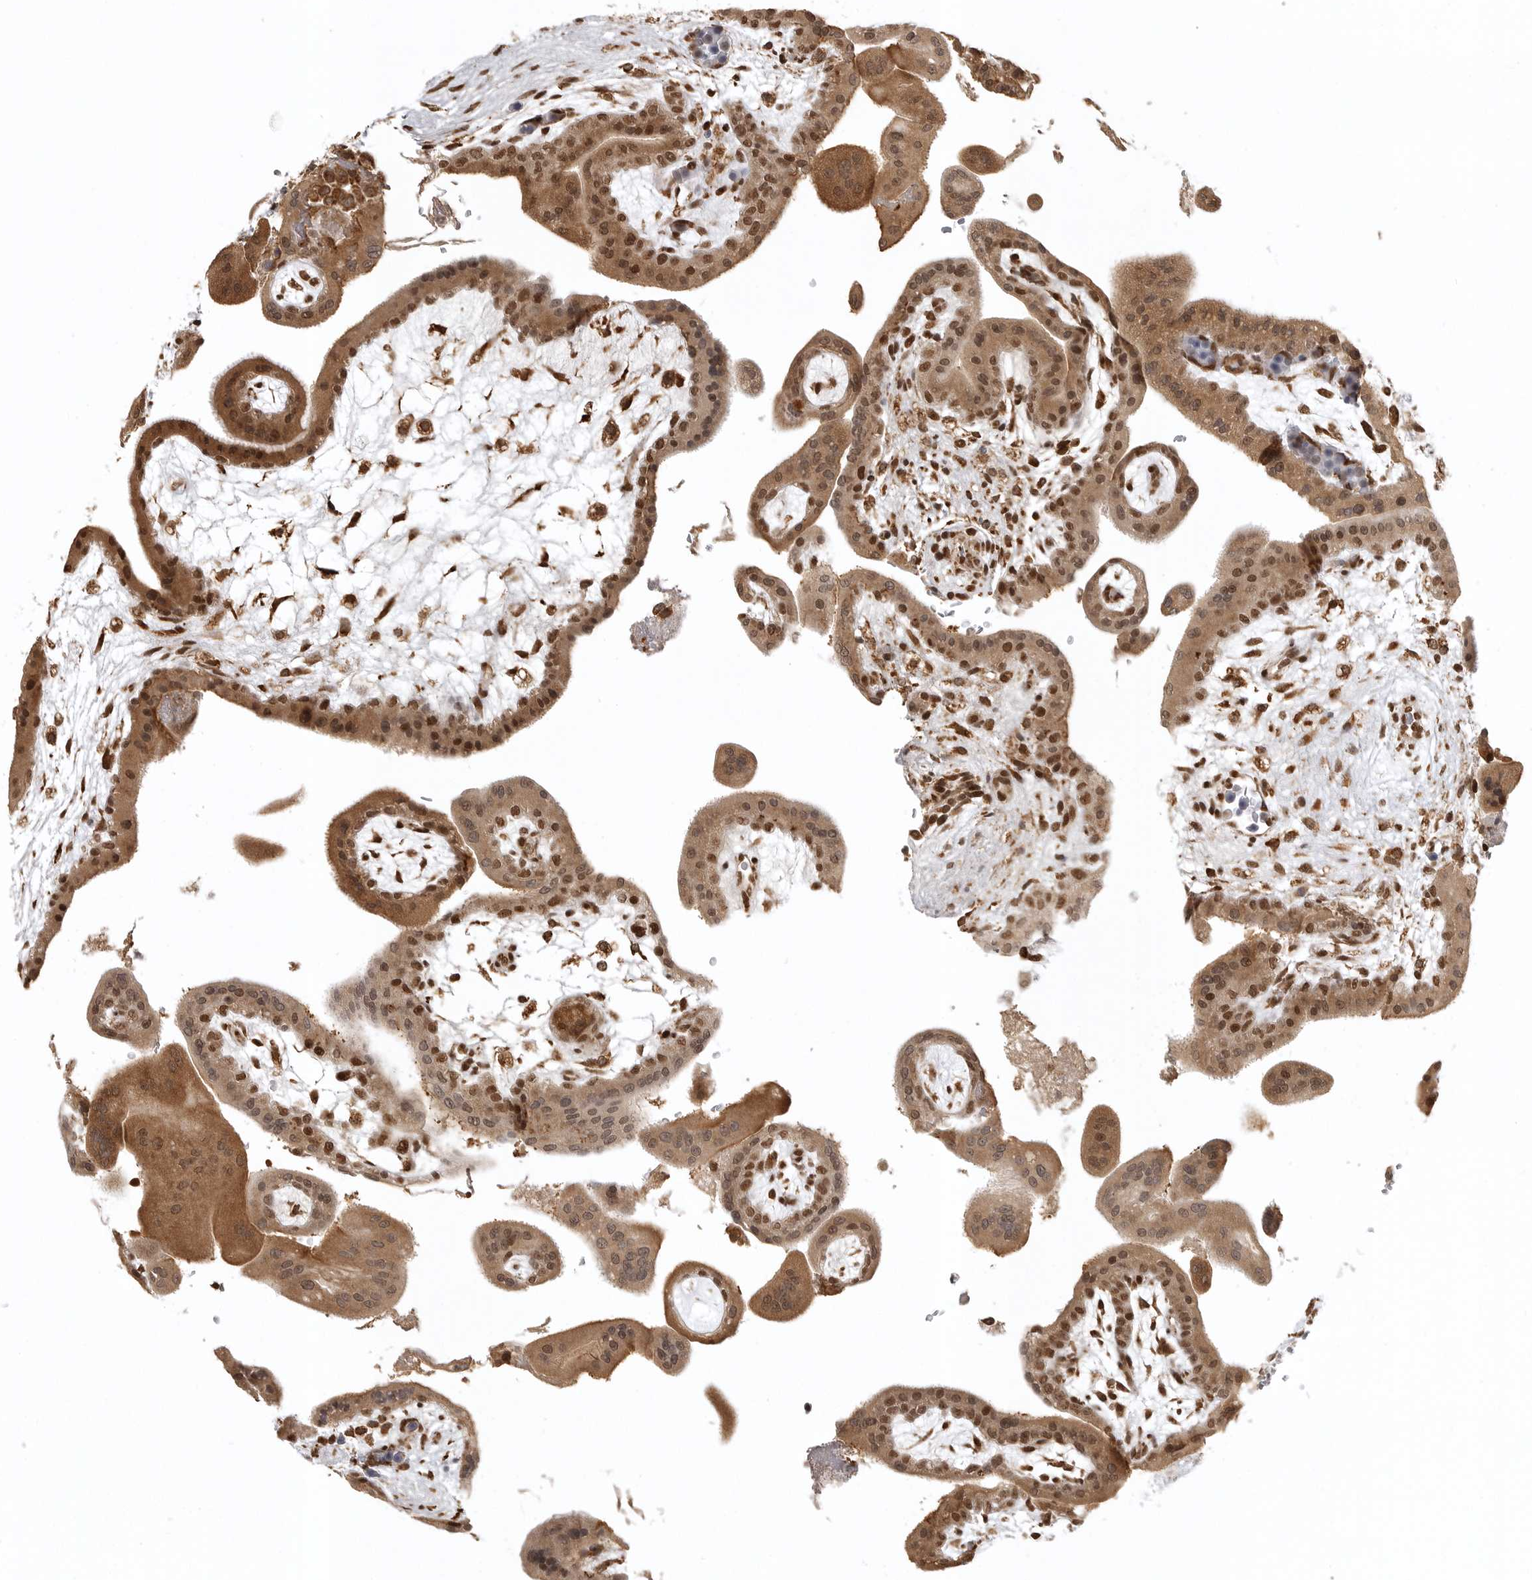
{"staining": {"intensity": "moderate", "quantity": ">75%", "location": "cytoplasmic/membranous"}, "tissue": "placenta", "cell_type": "Decidual cells", "image_type": "normal", "snomed": [{"axis": "morphology", "description": "Normal tissue, NOS"}, {"axis": "topography", "description": "Placenta"}], "caption": "Immunohistochemical staining of normal human placenta reveals >75% levels of moderate cytoplasmic/membranous protein staining in approximately >75% of decidual cells.", "gene": "ISG20L2", "patient": {"sex": "female", "age": 35}}